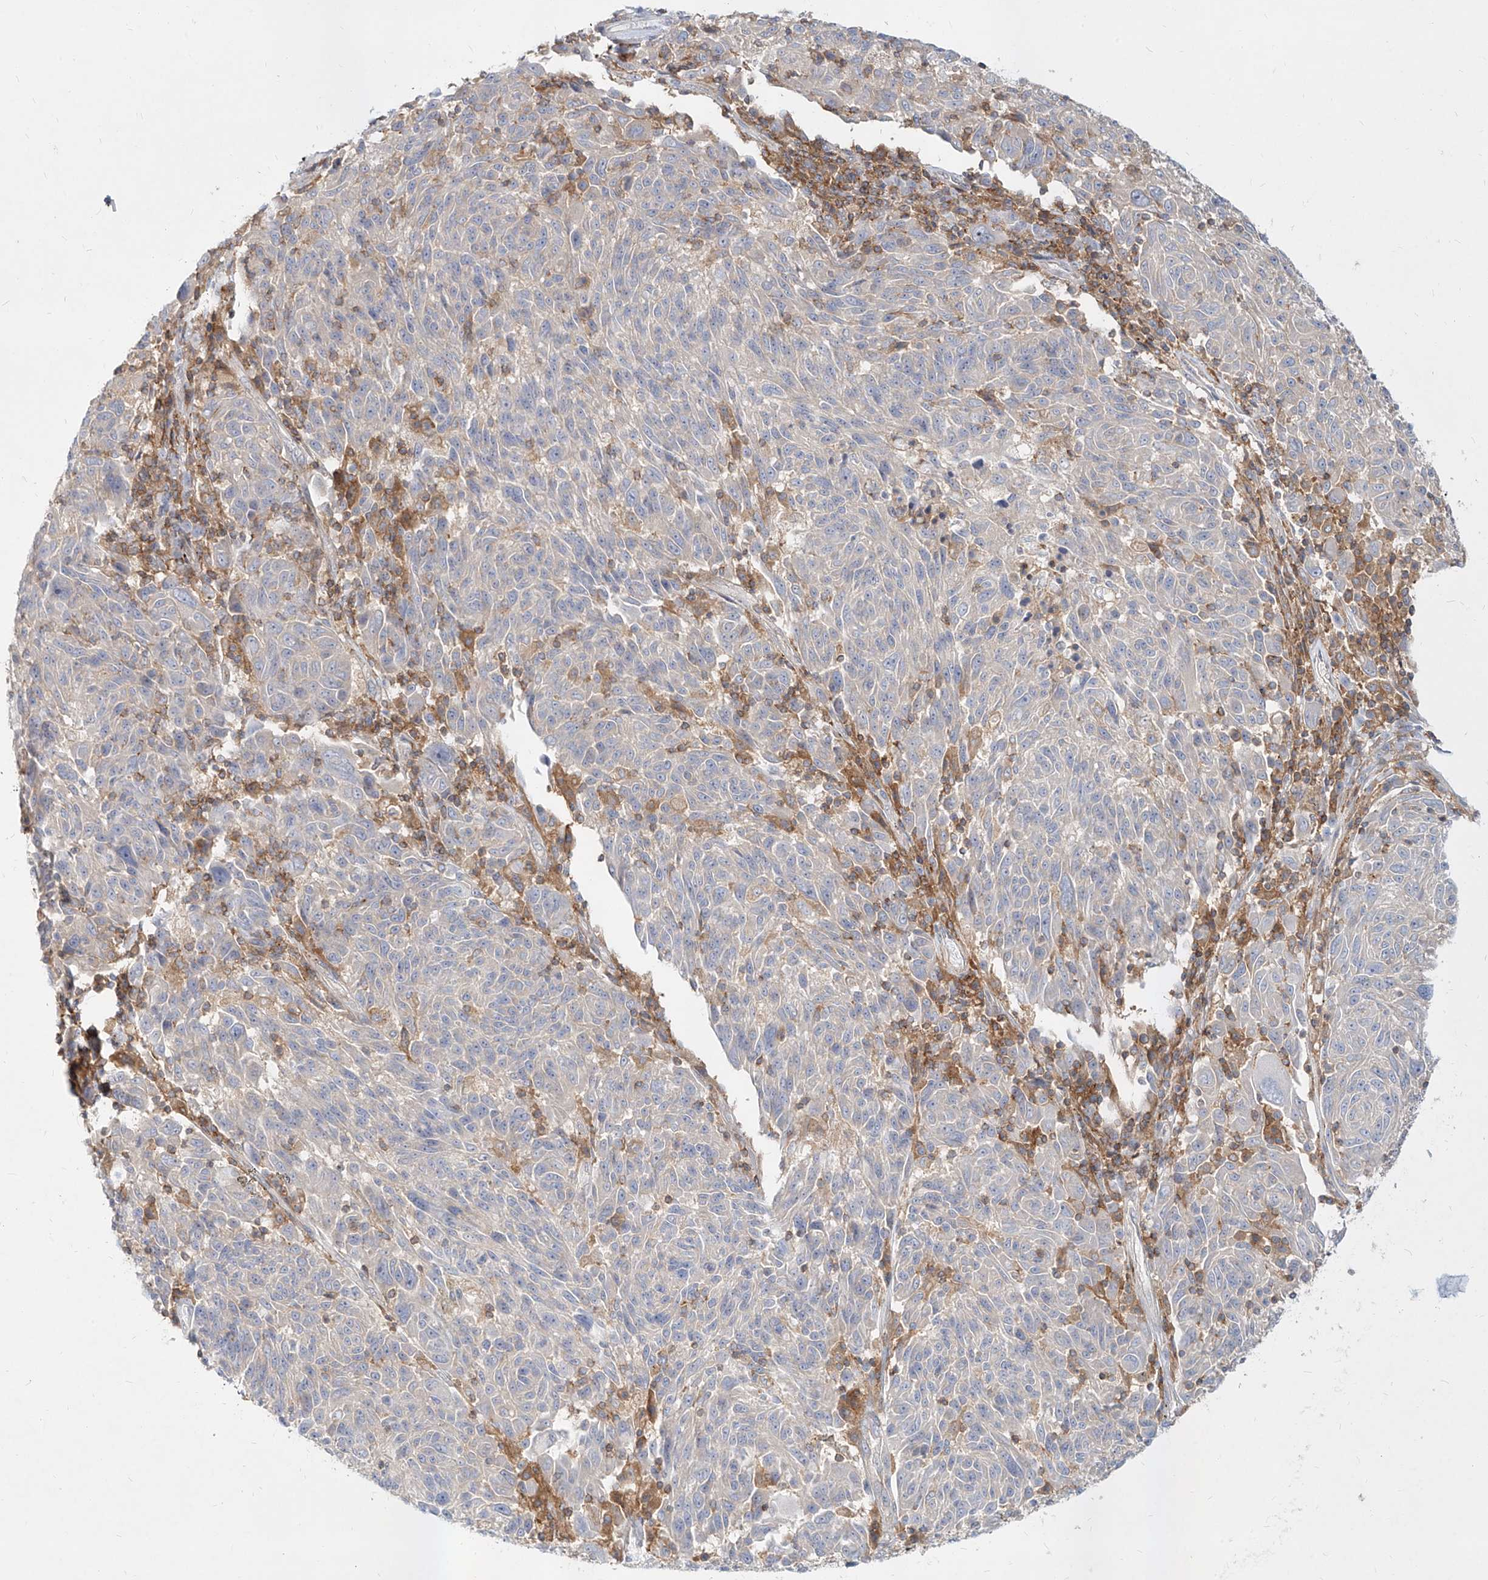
{"staining": {"intensity": "weak", "quantity": "<25%", "location": "cytoplasmic/membranous"}, "tissue": "melanoma", "cell_type": "Tumor cells", "image_type": "cancer", "snomed": [{"axis": "morphology", "description": "Malignant melanoma, NOS"}, {"axis": "topography", "description": "Skin"}], "caption": "Immunohistochemistry (IHC) histopathology image of melanoma stained for a protein (brown), which displays no expression in tumor cells.", "gene": "SLC2A12", "patient": {"sex": "male", "age": 53}}